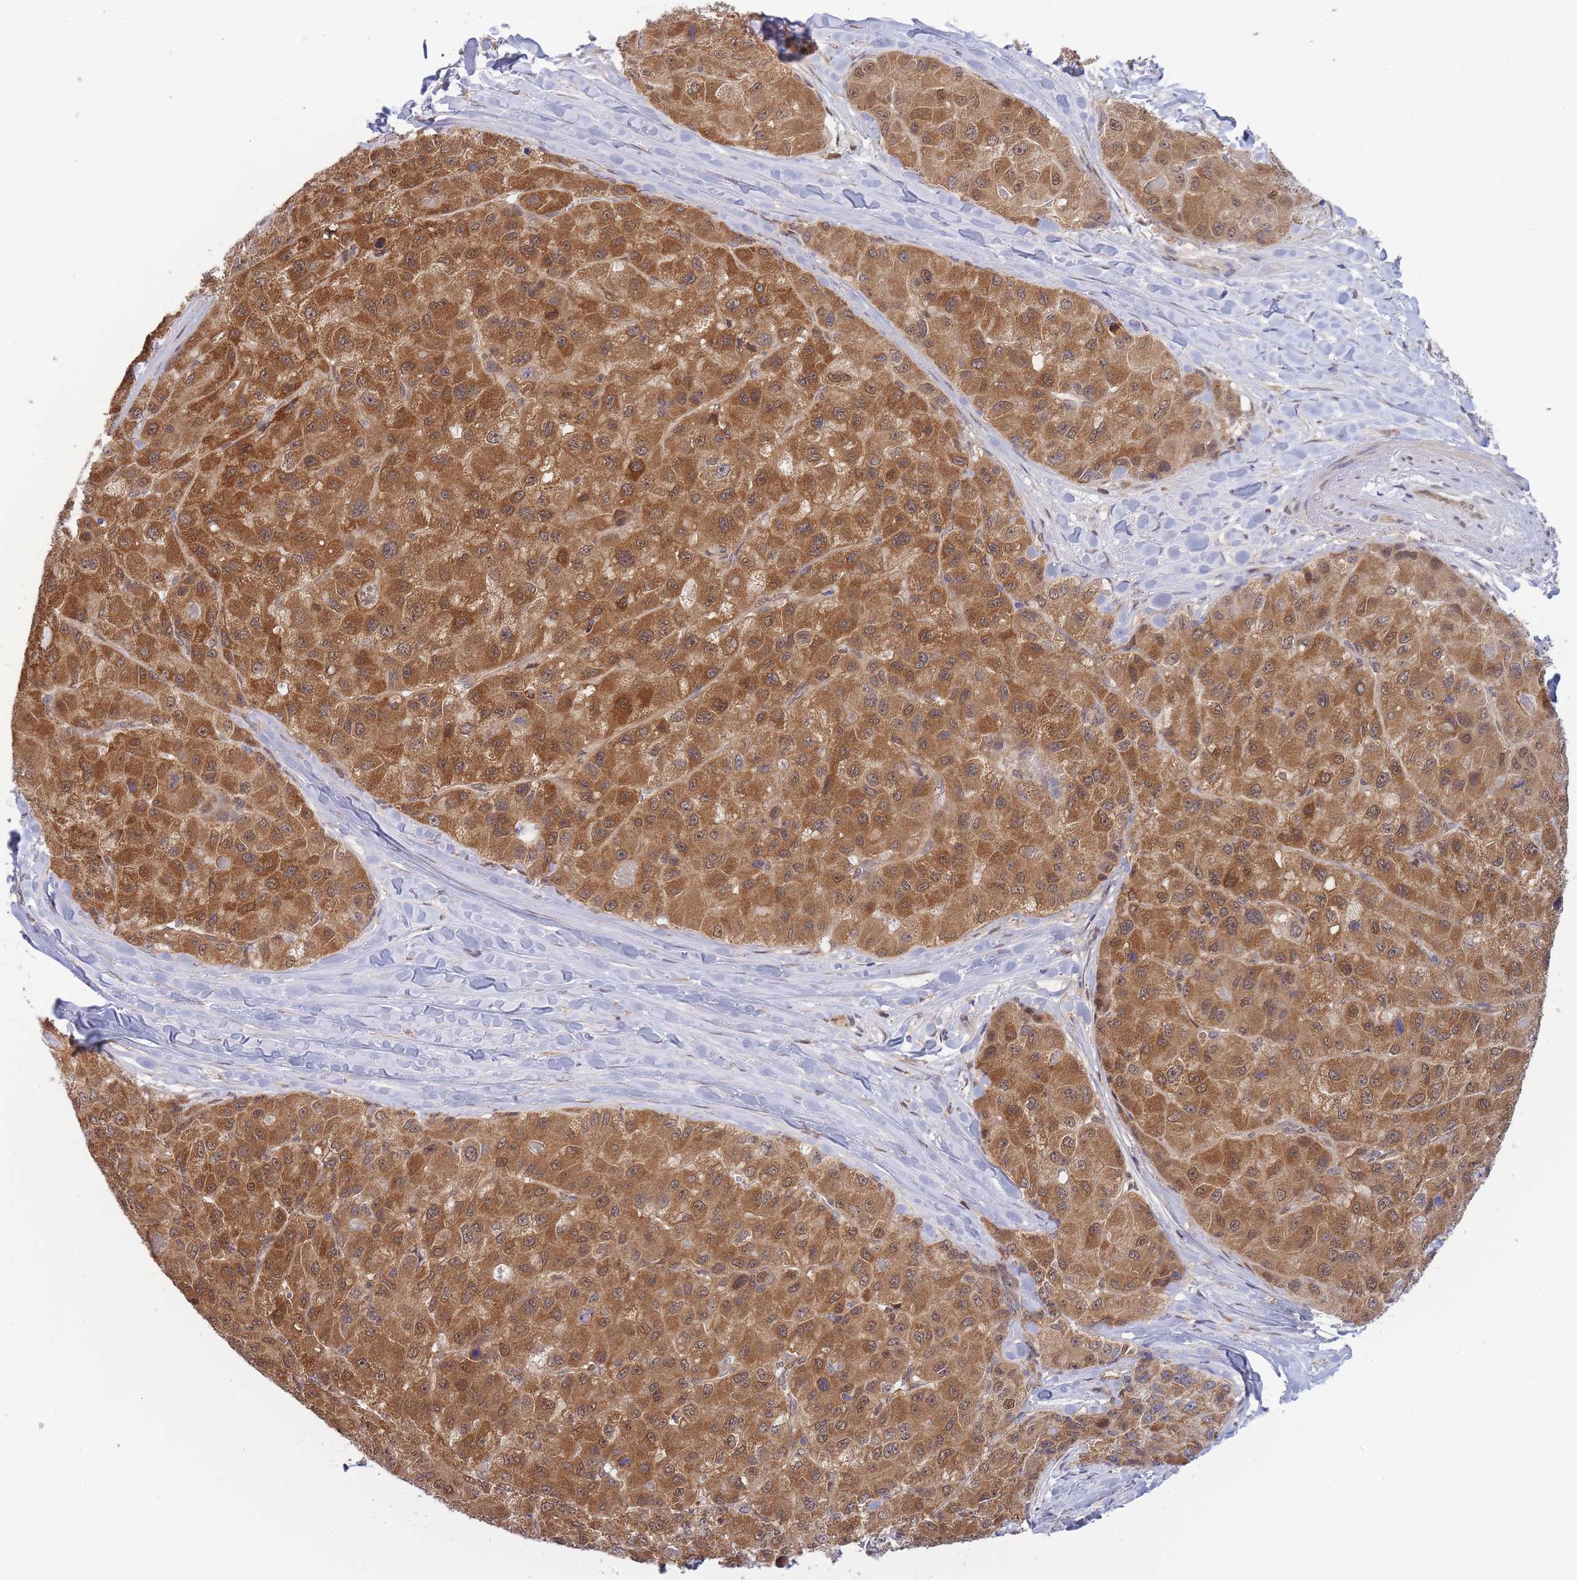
{"staining": {"intensity": "moderate", "quantity": ">75%", "location": "cytoplasmic/membranous"}, "tissue": "liver cancer", "cell_type": "Tumor cells", "image_type": "cancer", "snomed": [{"axis": "morphology", "description": "Carcinoma, Hepatocellular, NOS"}, {"axis": "topography", "description": "Liver"}], "caption": "Immunohistochemical staining of human hepatocellular carcinoma (liver) shows medium levels of moderate cytoplasmic/membranous expression in approximately >75% of tumor cells. (brown staining indicates protein expression, while blue staining denotes nuclei).", "gene": "NSFL1C", "patient": {"sex": "male", "age": 80}}